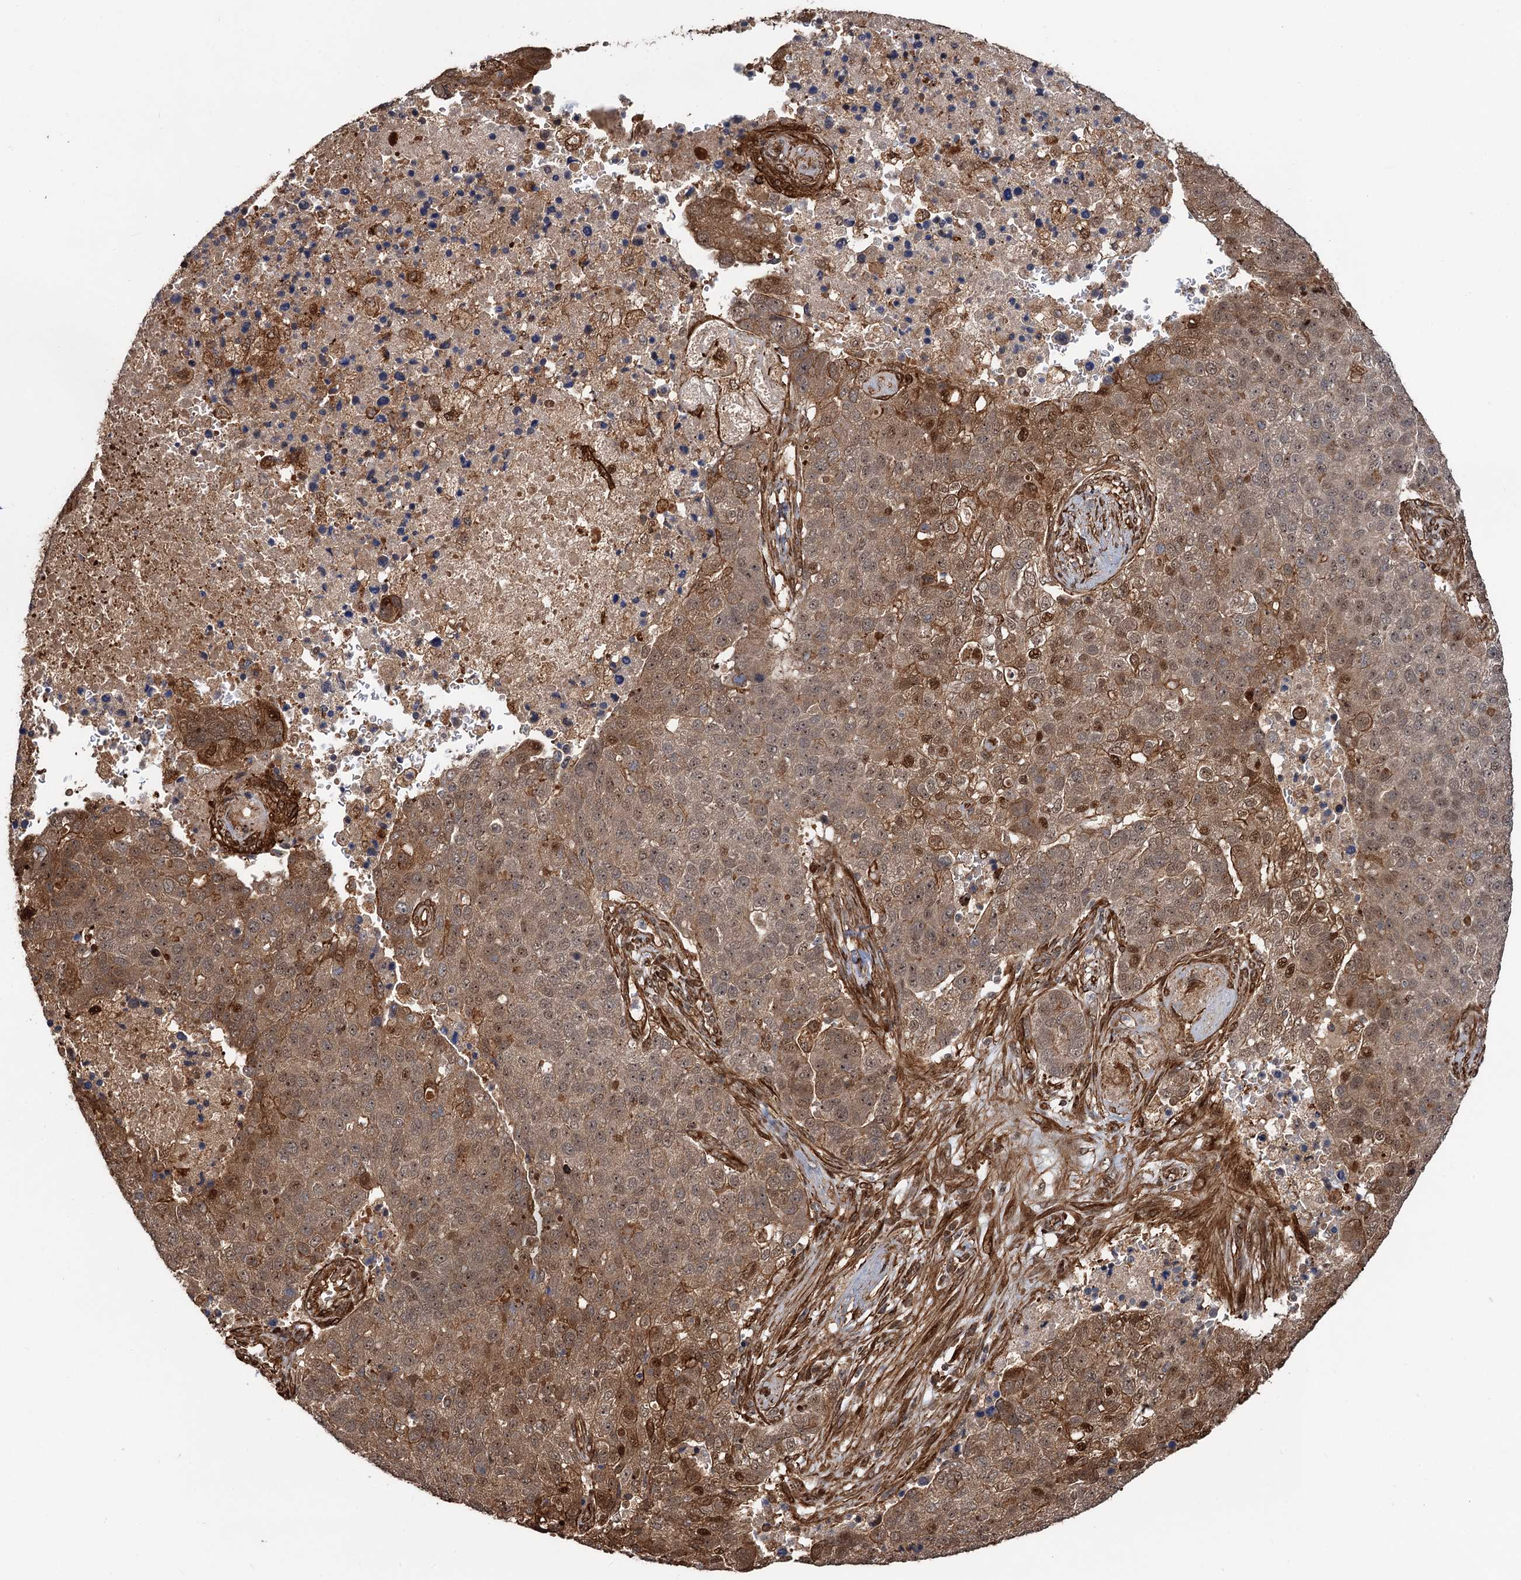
{"staining": {"intensity": "moderate", "quantity": ">75%", "location": "cytoplasmic/membranous,nuclear"}, "tissue": "pancreatic cancer", "cell_type": "Tumor cells", "image_type": "cancer", "snomed": [{"axis": "morphology", "description": "Adenocarcinoma, NOS"}, {"axis": "topography", "description": "Pancreas"}], "caption": "Immunohistochemistry (IHC) of human pancreatic adenocarcinoma exhibits medium levels of moderate cytoplasmic/membranous and nuclear staining in approximately >75% of tumor cells. Nuclei are stained in blue.", "gene": "SNRNP25", "patient": {"sex": "female", "age": 61}}